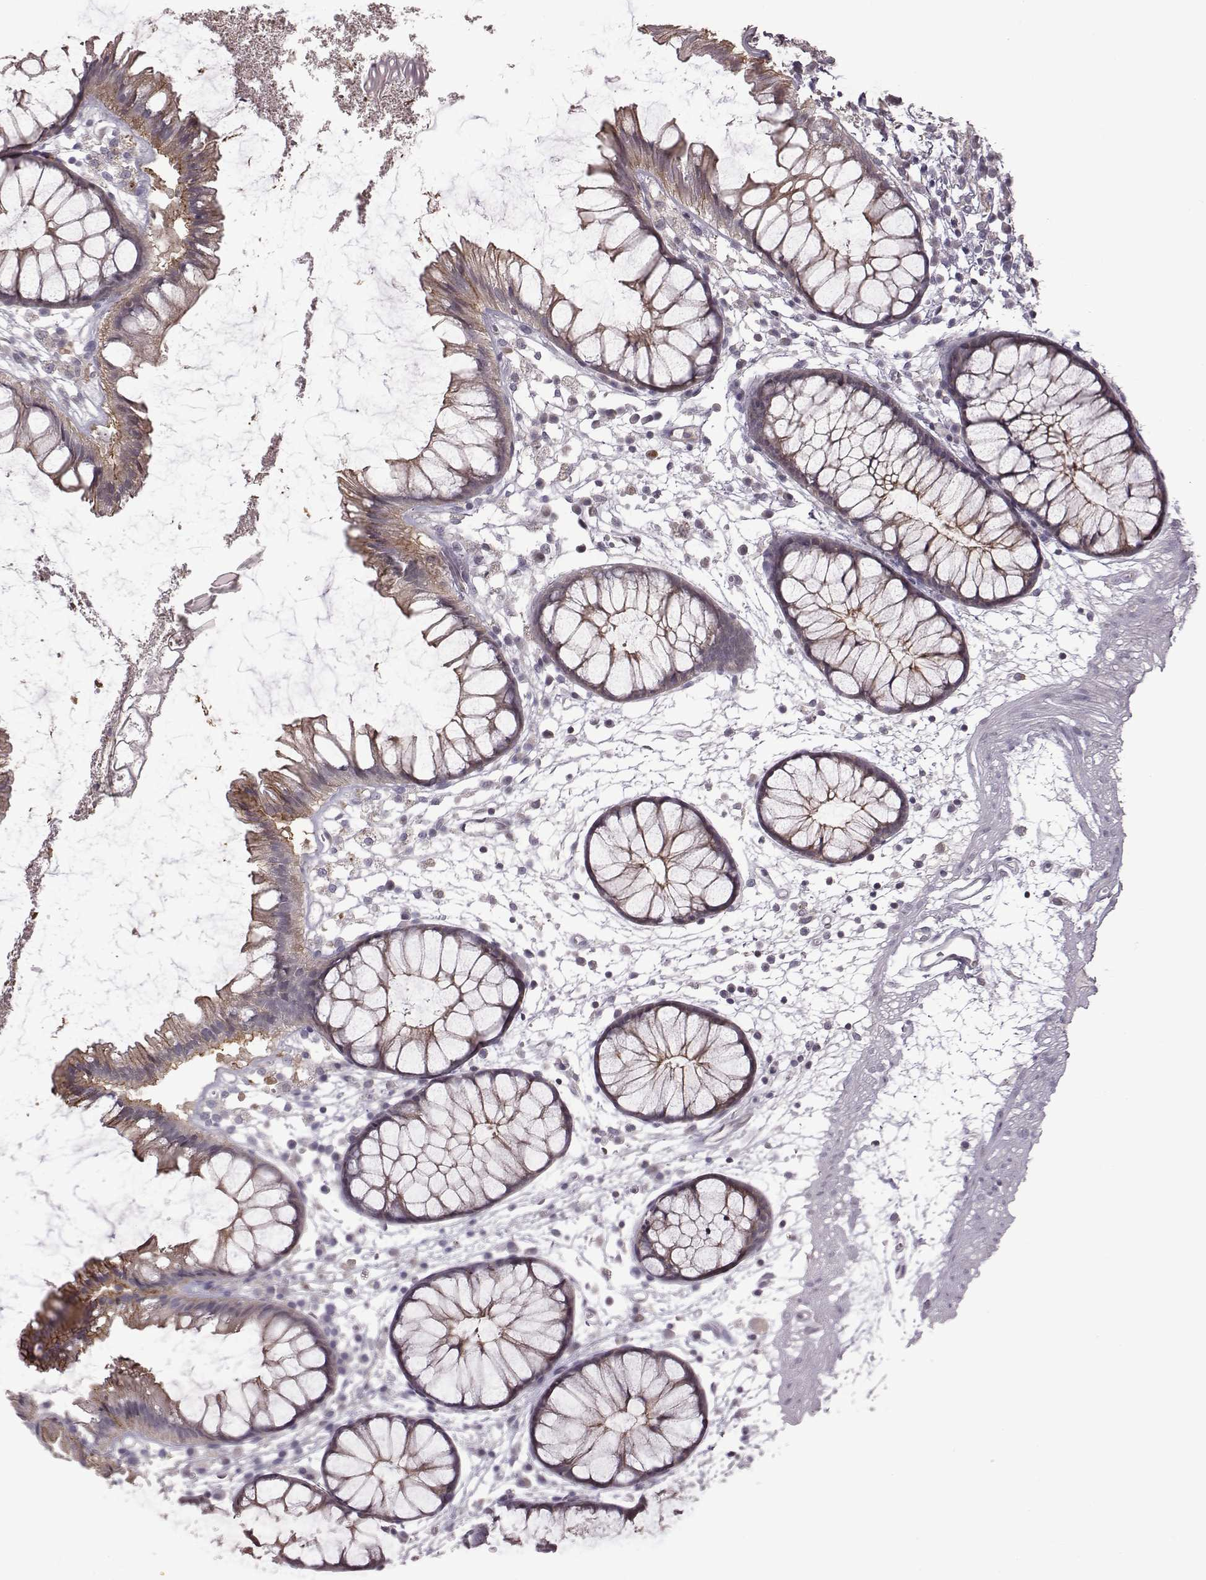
{"staining": {"intensity": "negative", "quantity": "none", "location": "none"}, "tissue": "colon", "cell_type": "Endothelial cells", "image_type": "normal", "snomed": [{"axis": "morphology", "description": "Normal tissue, NOS"}, {"axis": "morphology", "description": "Adenocarcinoma, NOS"}, {"axis": "topography", "description": "Colon"}], "caption": "Colon stained for a protein using immunohistochemistry shows no expression endothelial cells.", "gene": "BICDL1", "patient": {"sex": "male", "age": 65}}